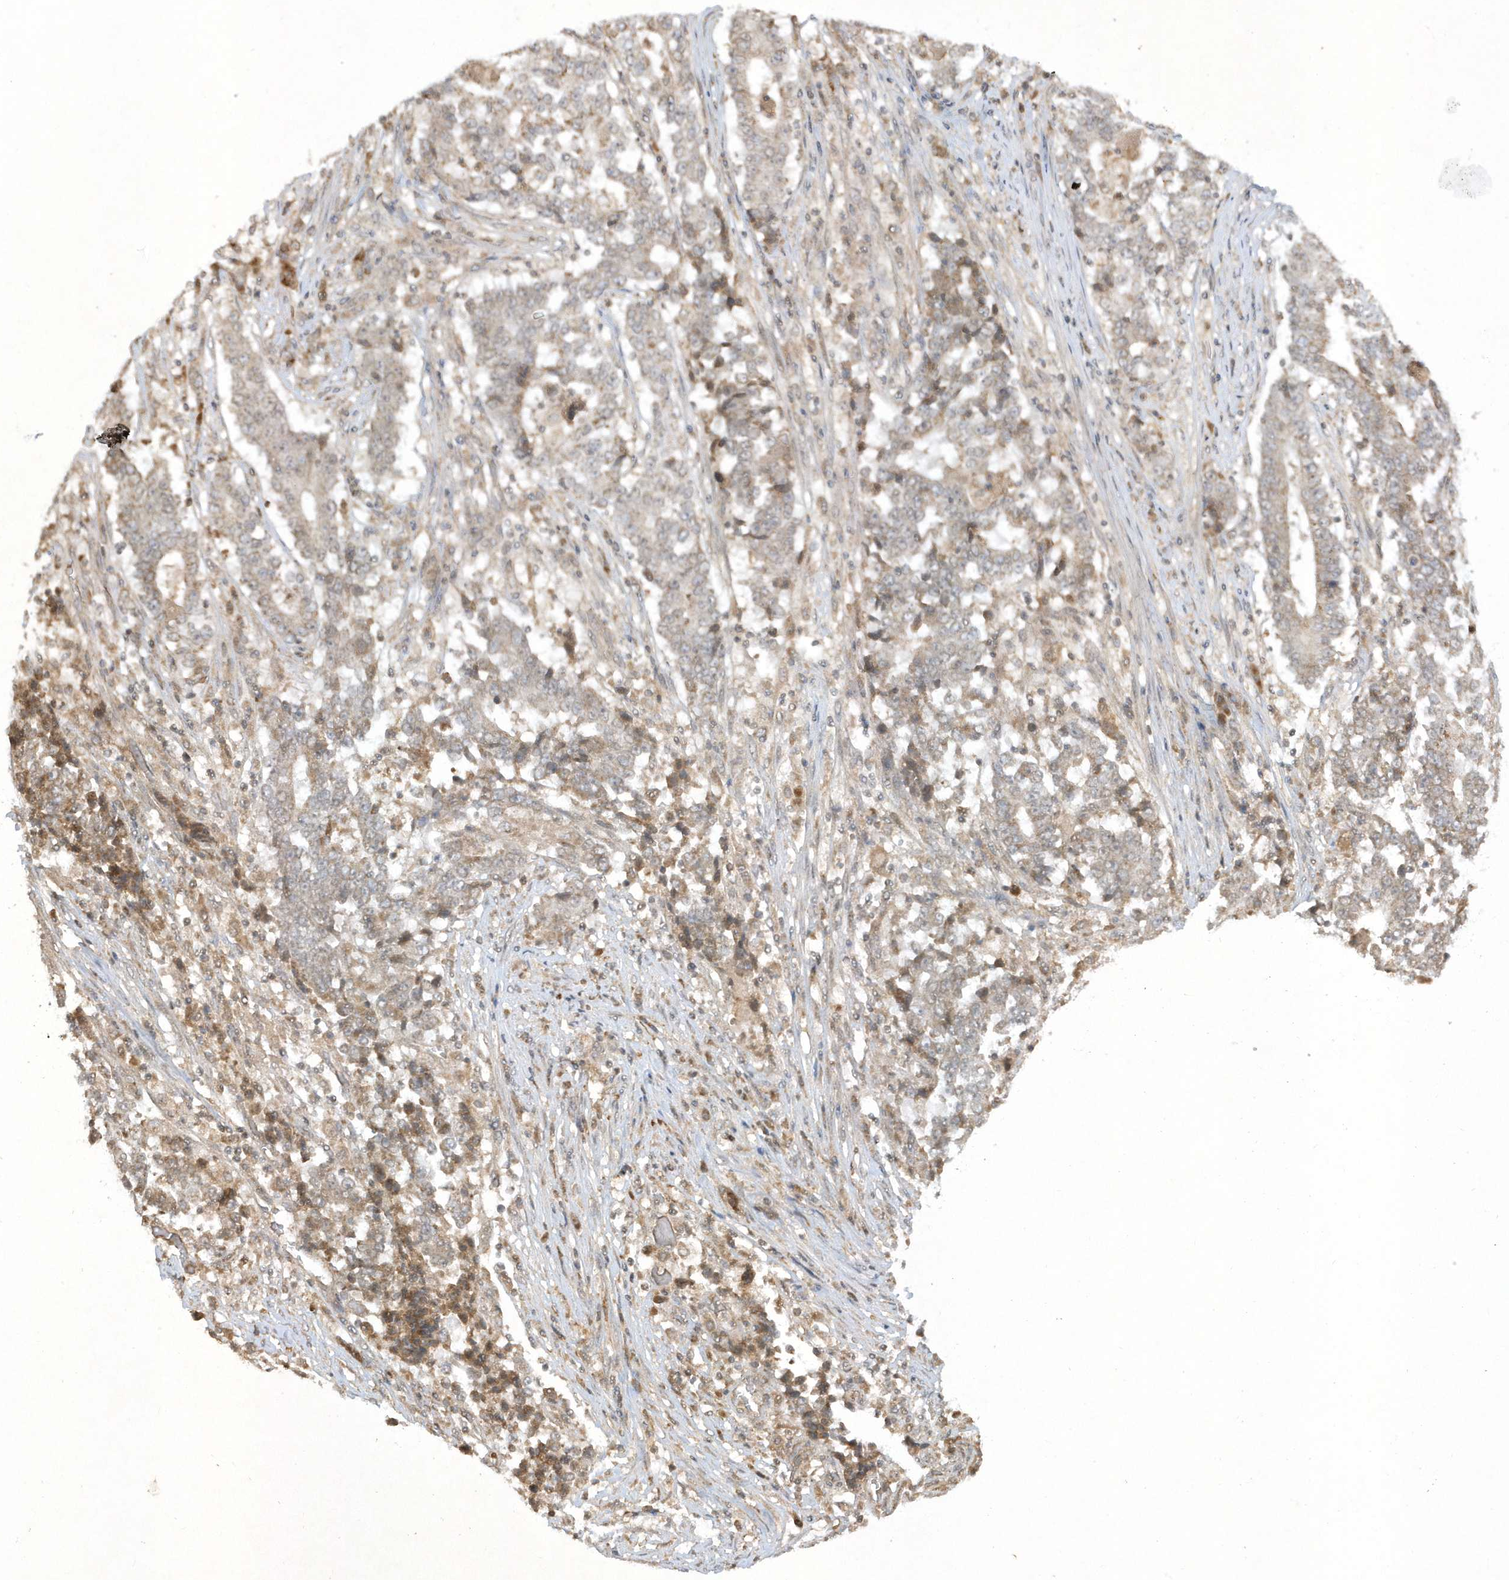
{"staining": {"intensity": "negative", "quantity": "none", "location": "none"}, "tissue": "stomach cancer", "cell_type": "Tumor cells", "image_type": "cancer", "snomed": [{"axis": "morphology", "description": "Adenocarcinoma, NOS"}, {"axis": "topography", "description": "Stomach"}], "caption": "Stomach adenocarcinoma stained for a protein using immunohistochemistry demonstrates no positivity tumor cells.", "gene": "ZNF213", "patient": {"sex": "male", "age": 59}}